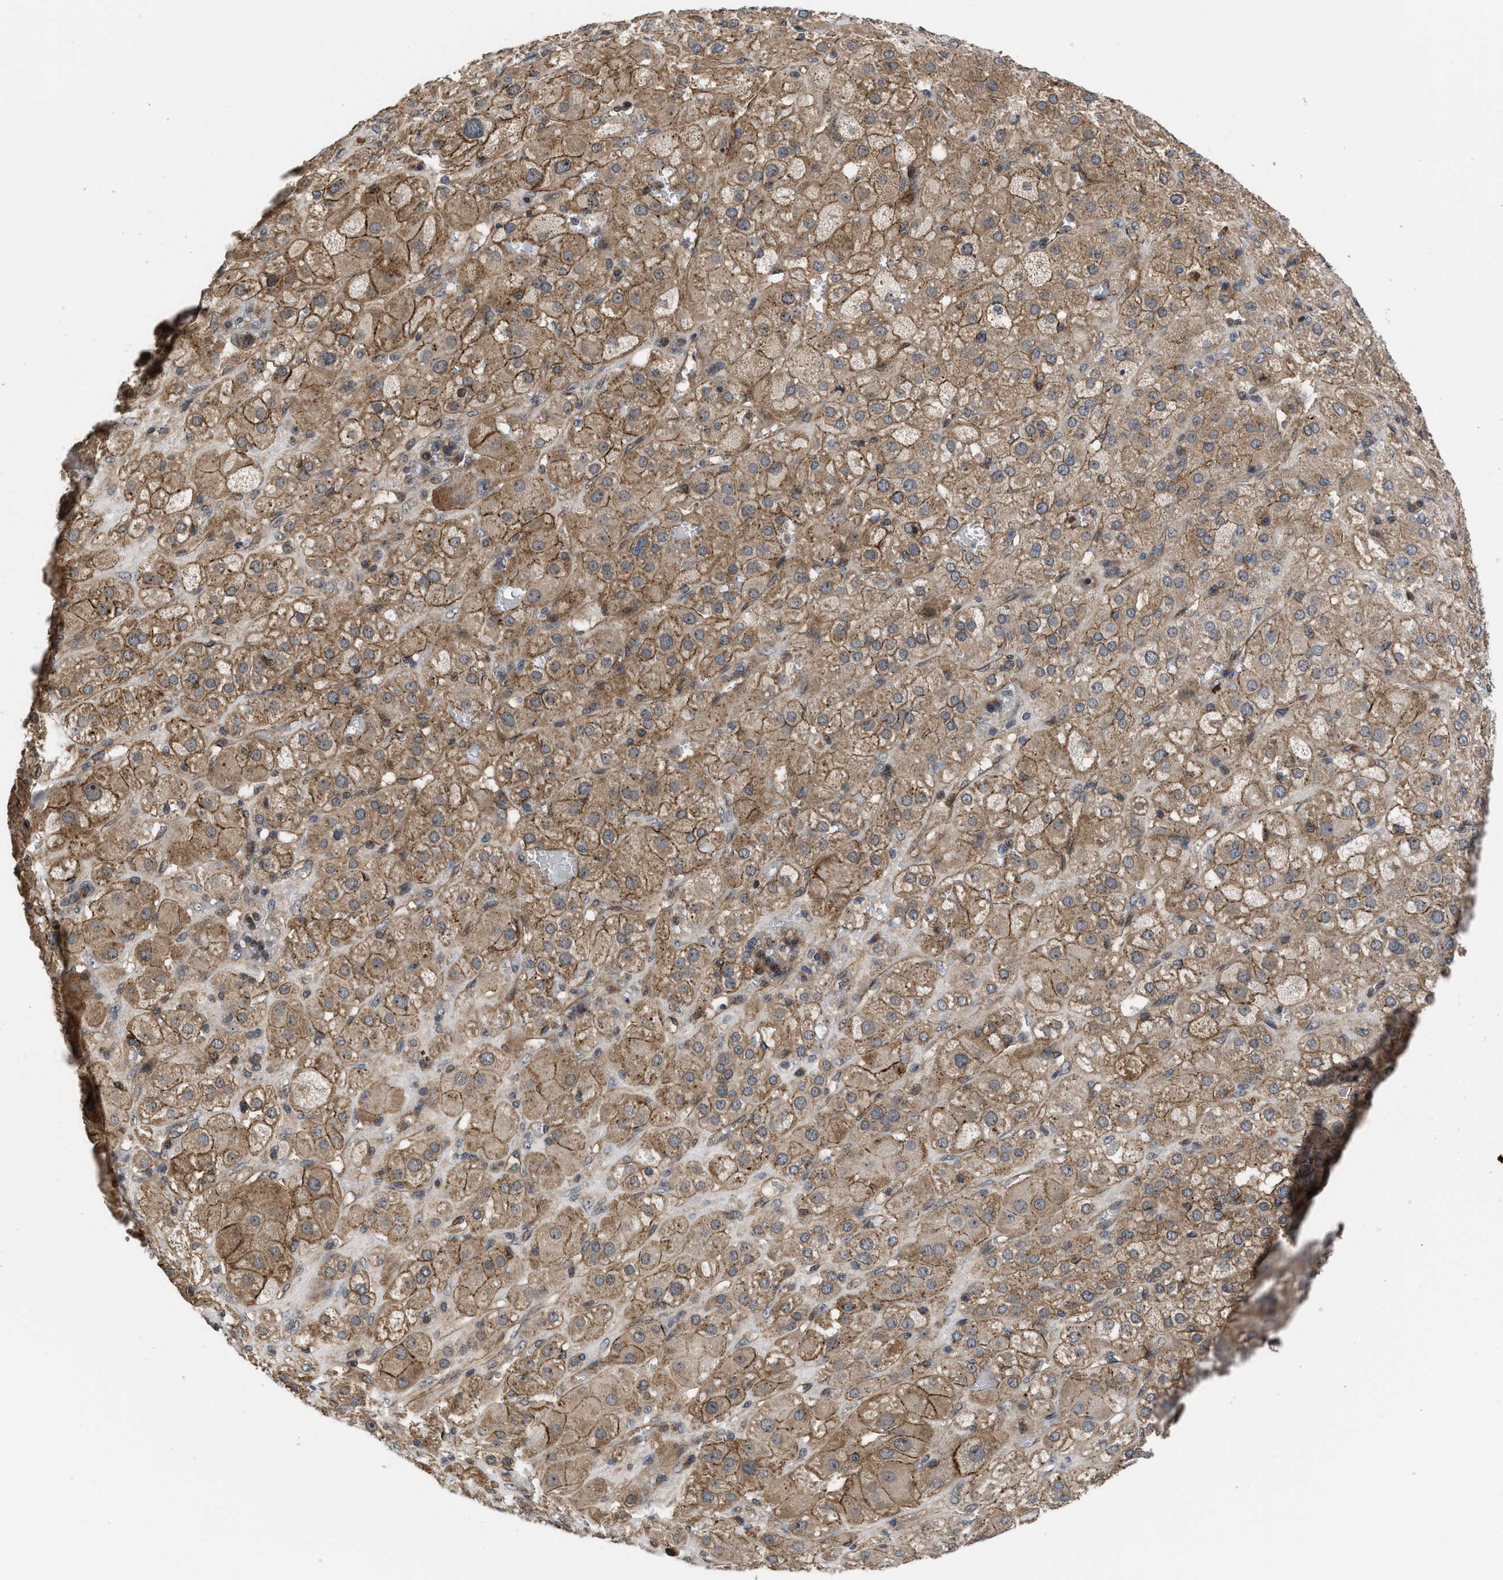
{"staining": {"intensity": "moderate", "quantity": ">75%", "location": "cytoplasmic/membranous,nuclear"}, "tissue": "adrenal gland", "cell_type": "Glandular cells", "image_type": "normal", "snomed": [{"axis": "morphology", "description": "Normal tissue, NOS"}, {"axis": "topography", "description": "Adrenal gland"}], "caption": "Immunohistochemistry (IHC) of benign human adrenal gland demonstrates medium levels of moderate cytoplasmic/membranous,nuclear expression in approximately >75% of glandular cells. The staining was performed using DAB to visualize the protein expression in brown, while the nuclei were stained in blue with hematoxylin (Magnification: 20x).", "gene": "GPATCH2L", "patient": {"sex": "female", "age": 47}}